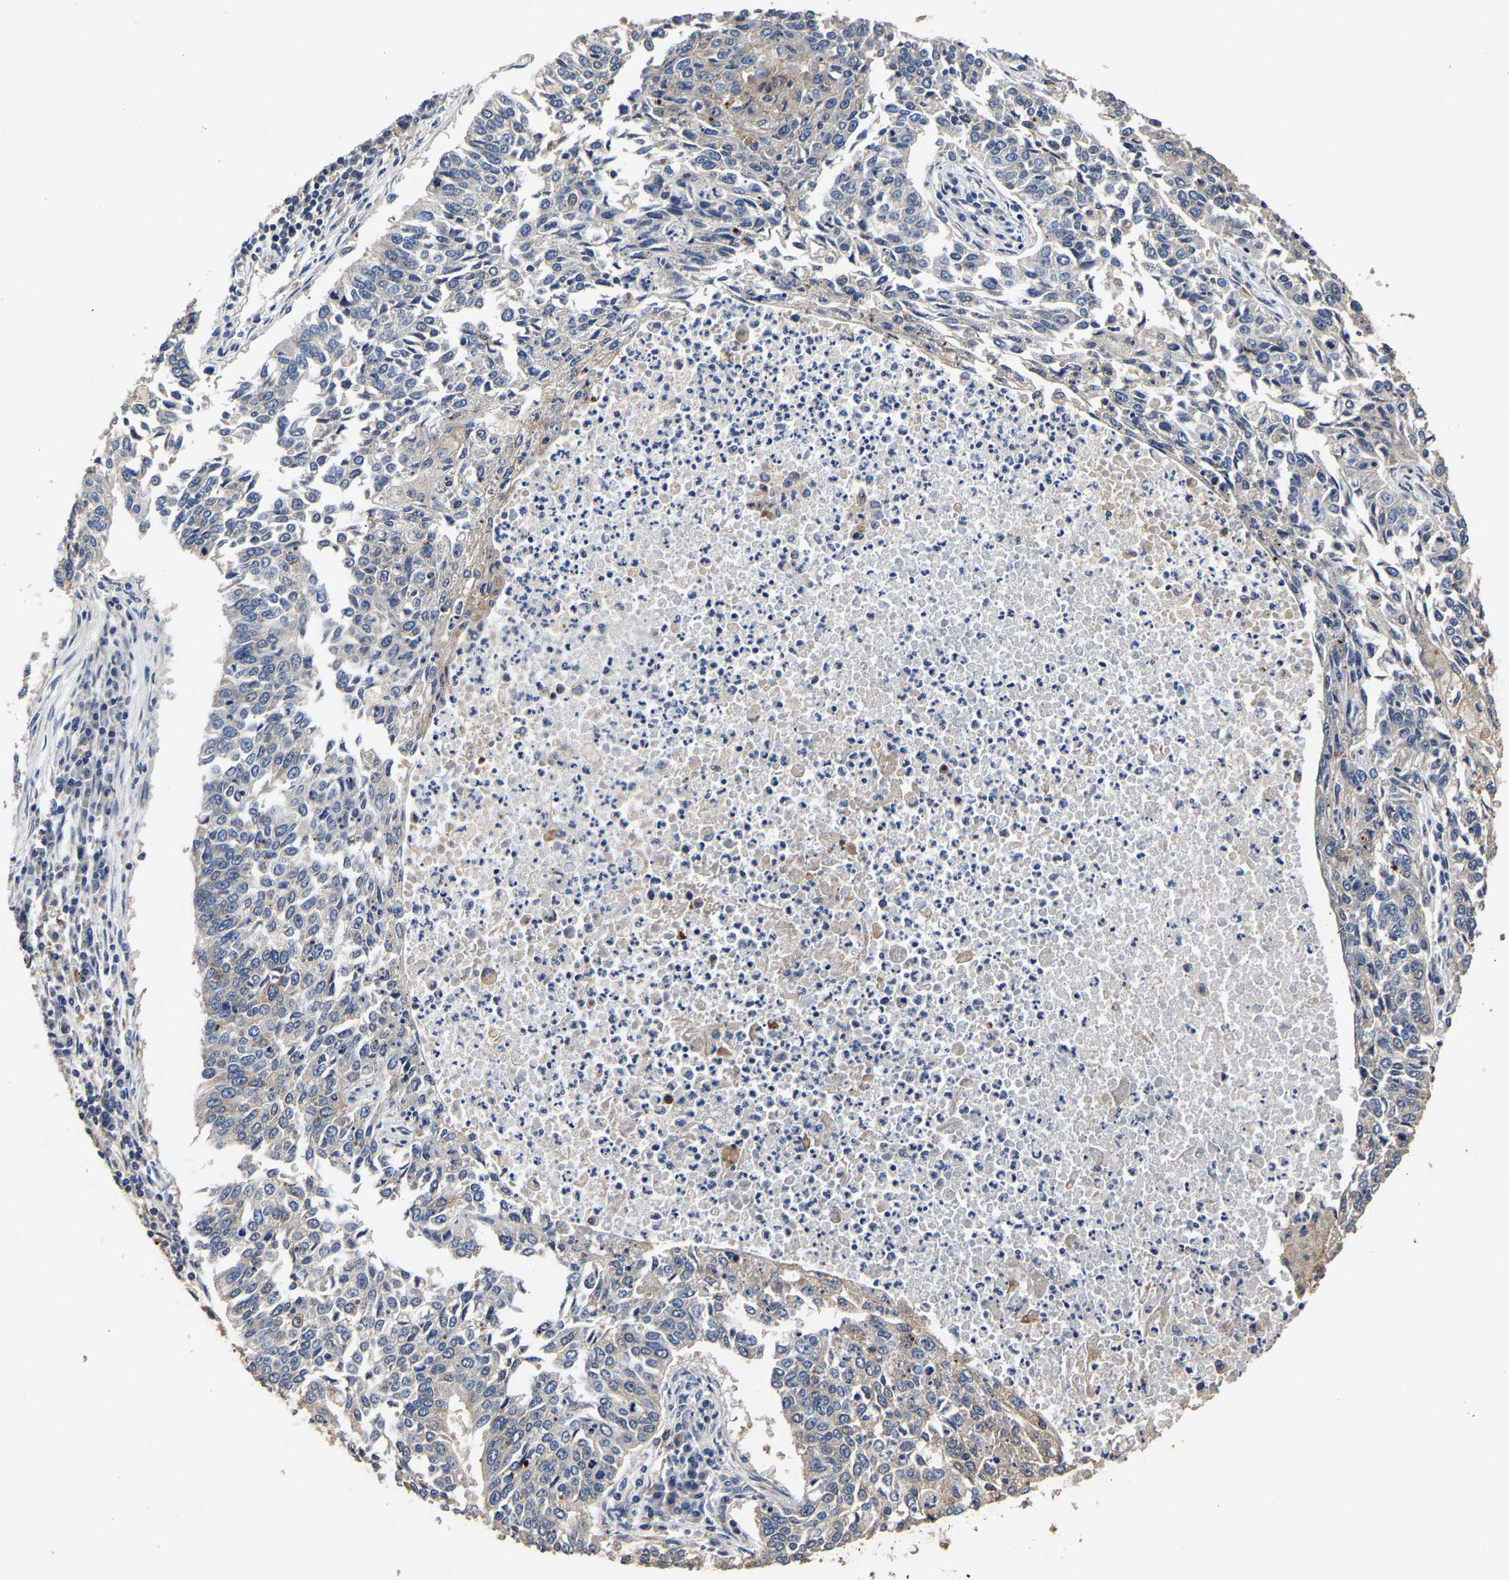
{"staining": {"intensity": "negative", "quantity": "none", "location": "none"}, "tissue": "lung cancer", "cell_type": "Tumor cells", "image_type": "cancer", "snomed": [{"axis": "morphology", "description": "Normal tissue, NOS"}, {"axis": "morphology", "description": "Squamous cell carcinoma, NOS"}, {"axis": "topography", "description": "Cartilage tissue"}, {"axis": "topography", "description": "Bronchus"}, {"axis": "topography", "description": "Lung"}], "caption": "Lung cancer (squamous cell carcinoma) was stained to show a protein in brown. There is no significant staining in tumor cells. (Stains: DAB (3,3'-diaminobenzidine) IHC with hematoxylin counter stain, Microscopy: brightfield microscopy at high magnification).", "gene": "LRBA", "patient": {"sex": "female", "age": 49}}